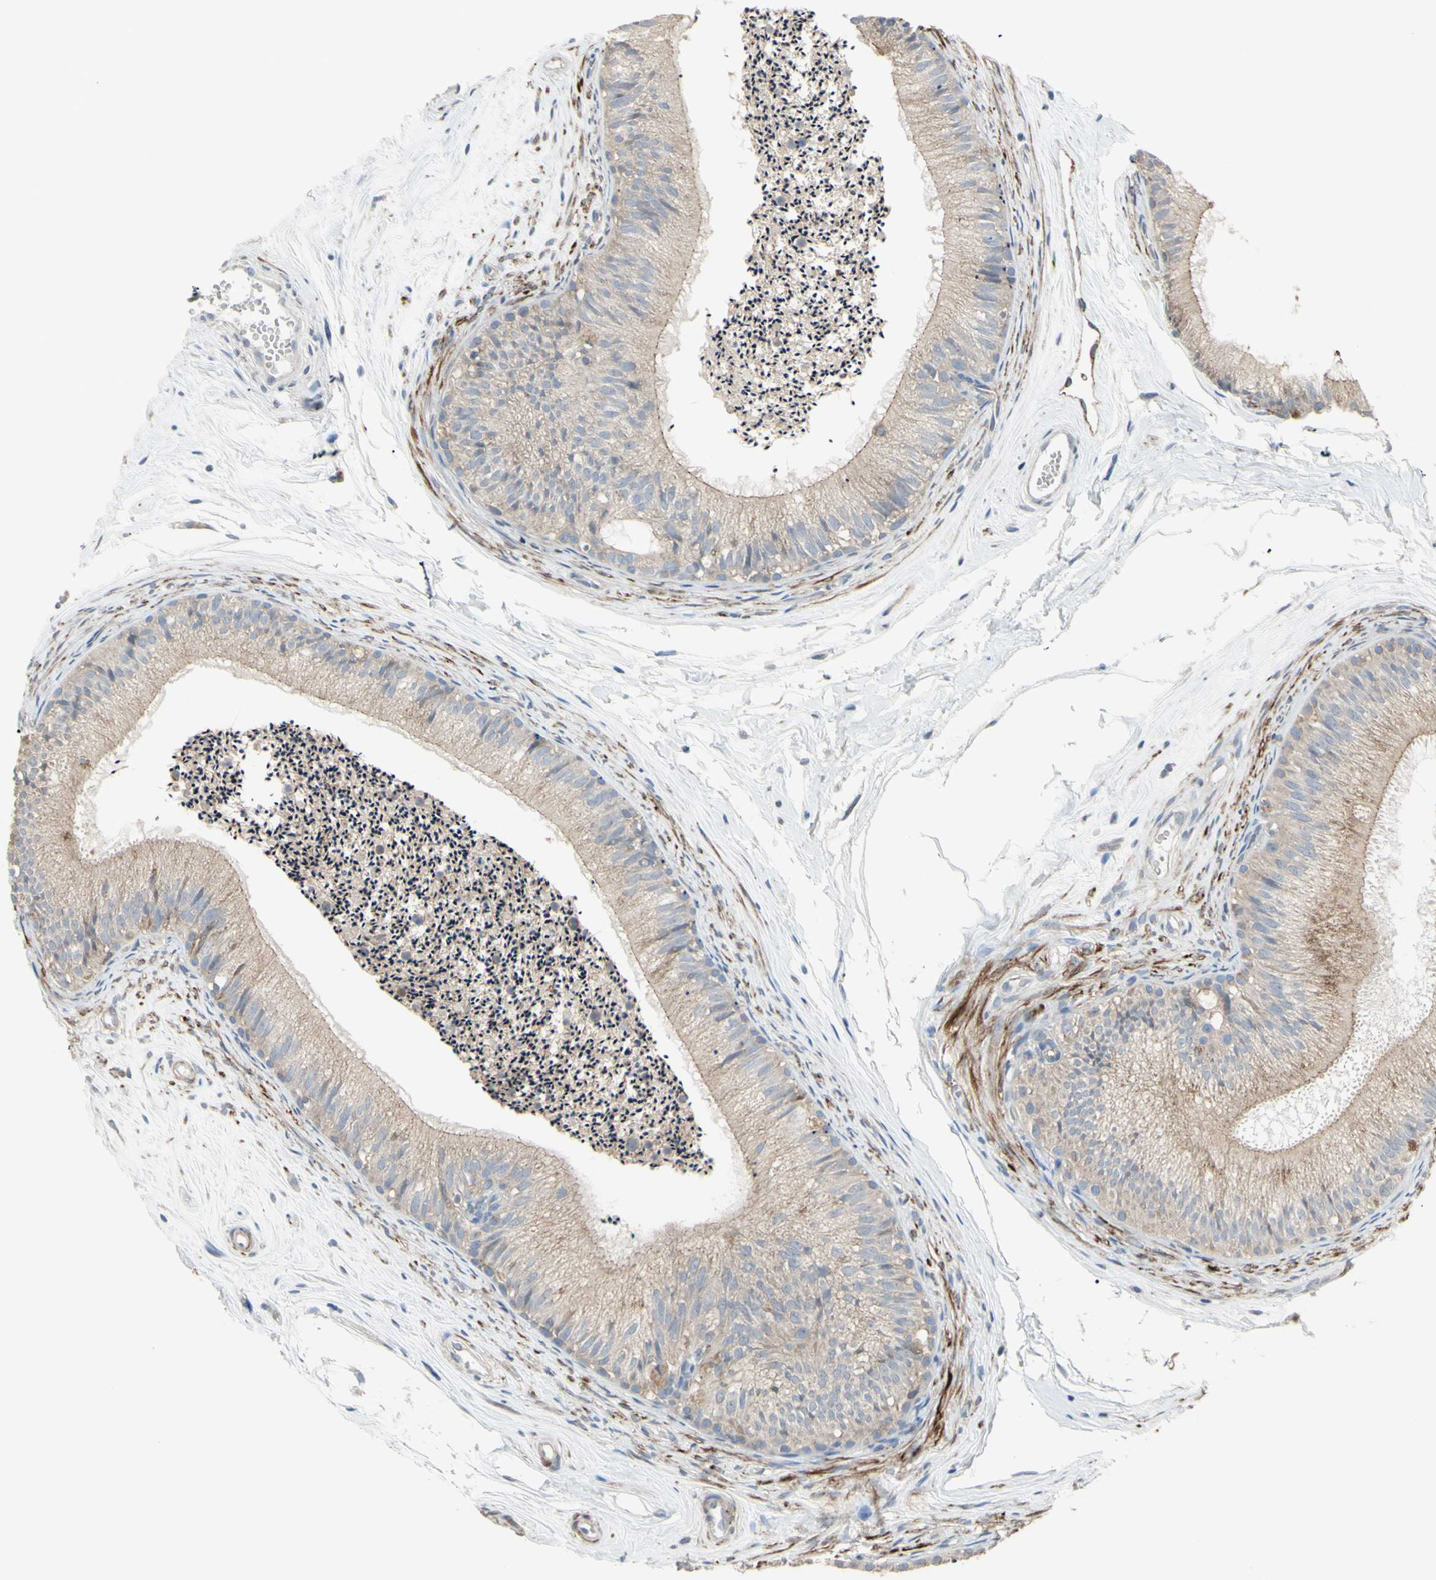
{"staining": {"intensity": "weak", "quantity": ">75%", "location": "cytoplasmic/membranous"}, "tissue": "epididymis", "cell_type": "Glandular cells", "image_type": "normal", "snomed": [{"axis": "morphology", "description": "Normal tissue, NOS"}, {"axis": "topography", "description": "Epididymis"}], "caption": "The histopathology image exhibits staining of normal epididymis, revealing weak cytoplasmic/membranous protein expression (brown color) within glandular cells.", "gene": "FAM171B", "patient": {"sex": "male", "age": 56}}